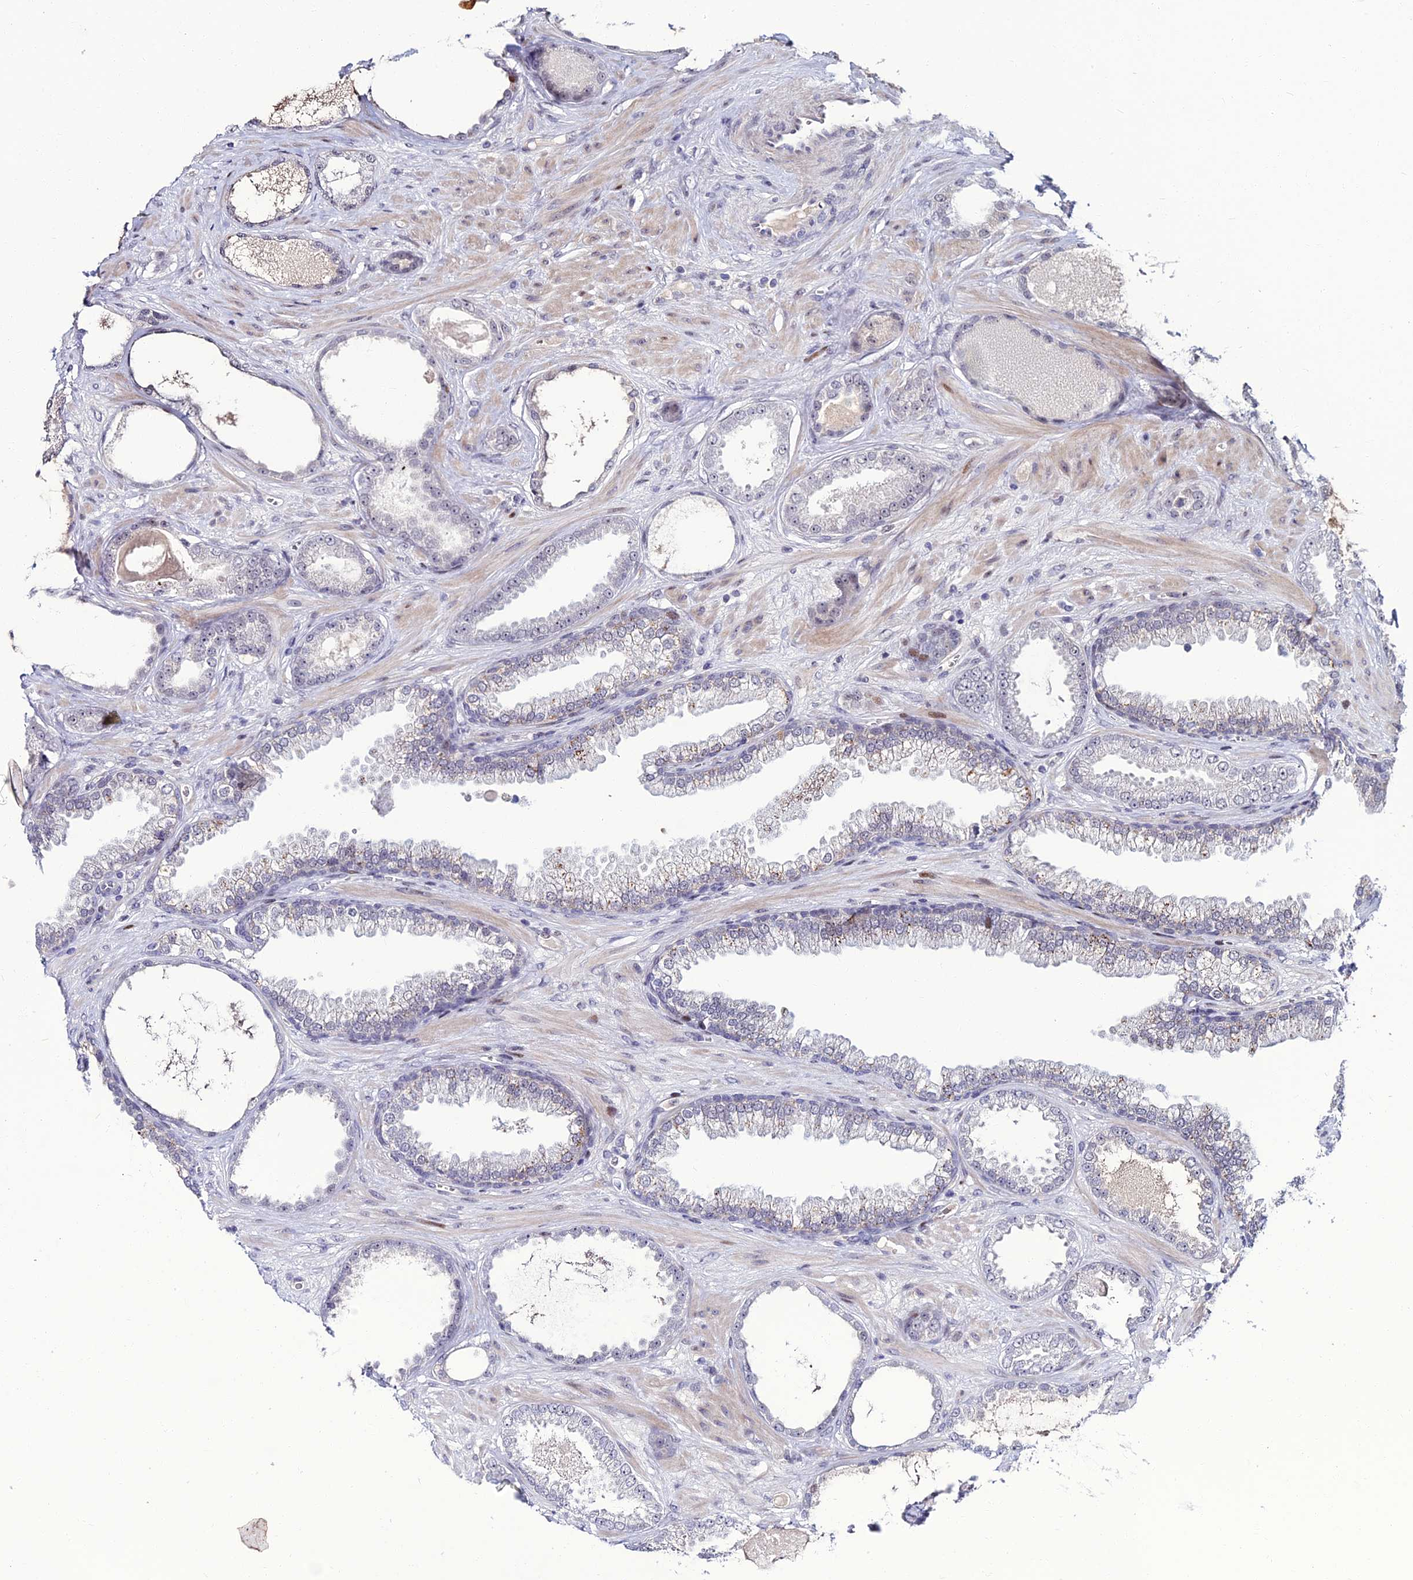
{"staining": {"intensity": "negative", "quantity": "none", "location": "none"}, "tissue": "prostate cancer", "cell_type": "Tumor cells", "image_type": "cancer", "snomed": [{"axis": "morphology", "description": "Adenocarcinoma, Low grade"}, {"axis": "topography", "description": "Prostate"}], "caption": "Immunohistochemistry (IHC) micrograph of neoplastic tissue: human prostate adenocarcinoma (low-grade) stained with DAB (3,3'-diaminobenzidine) reveals no significant protein staining in tumor cells.", "gene": "TAF9B", "patient": {"sex": "male", "age": 57}}